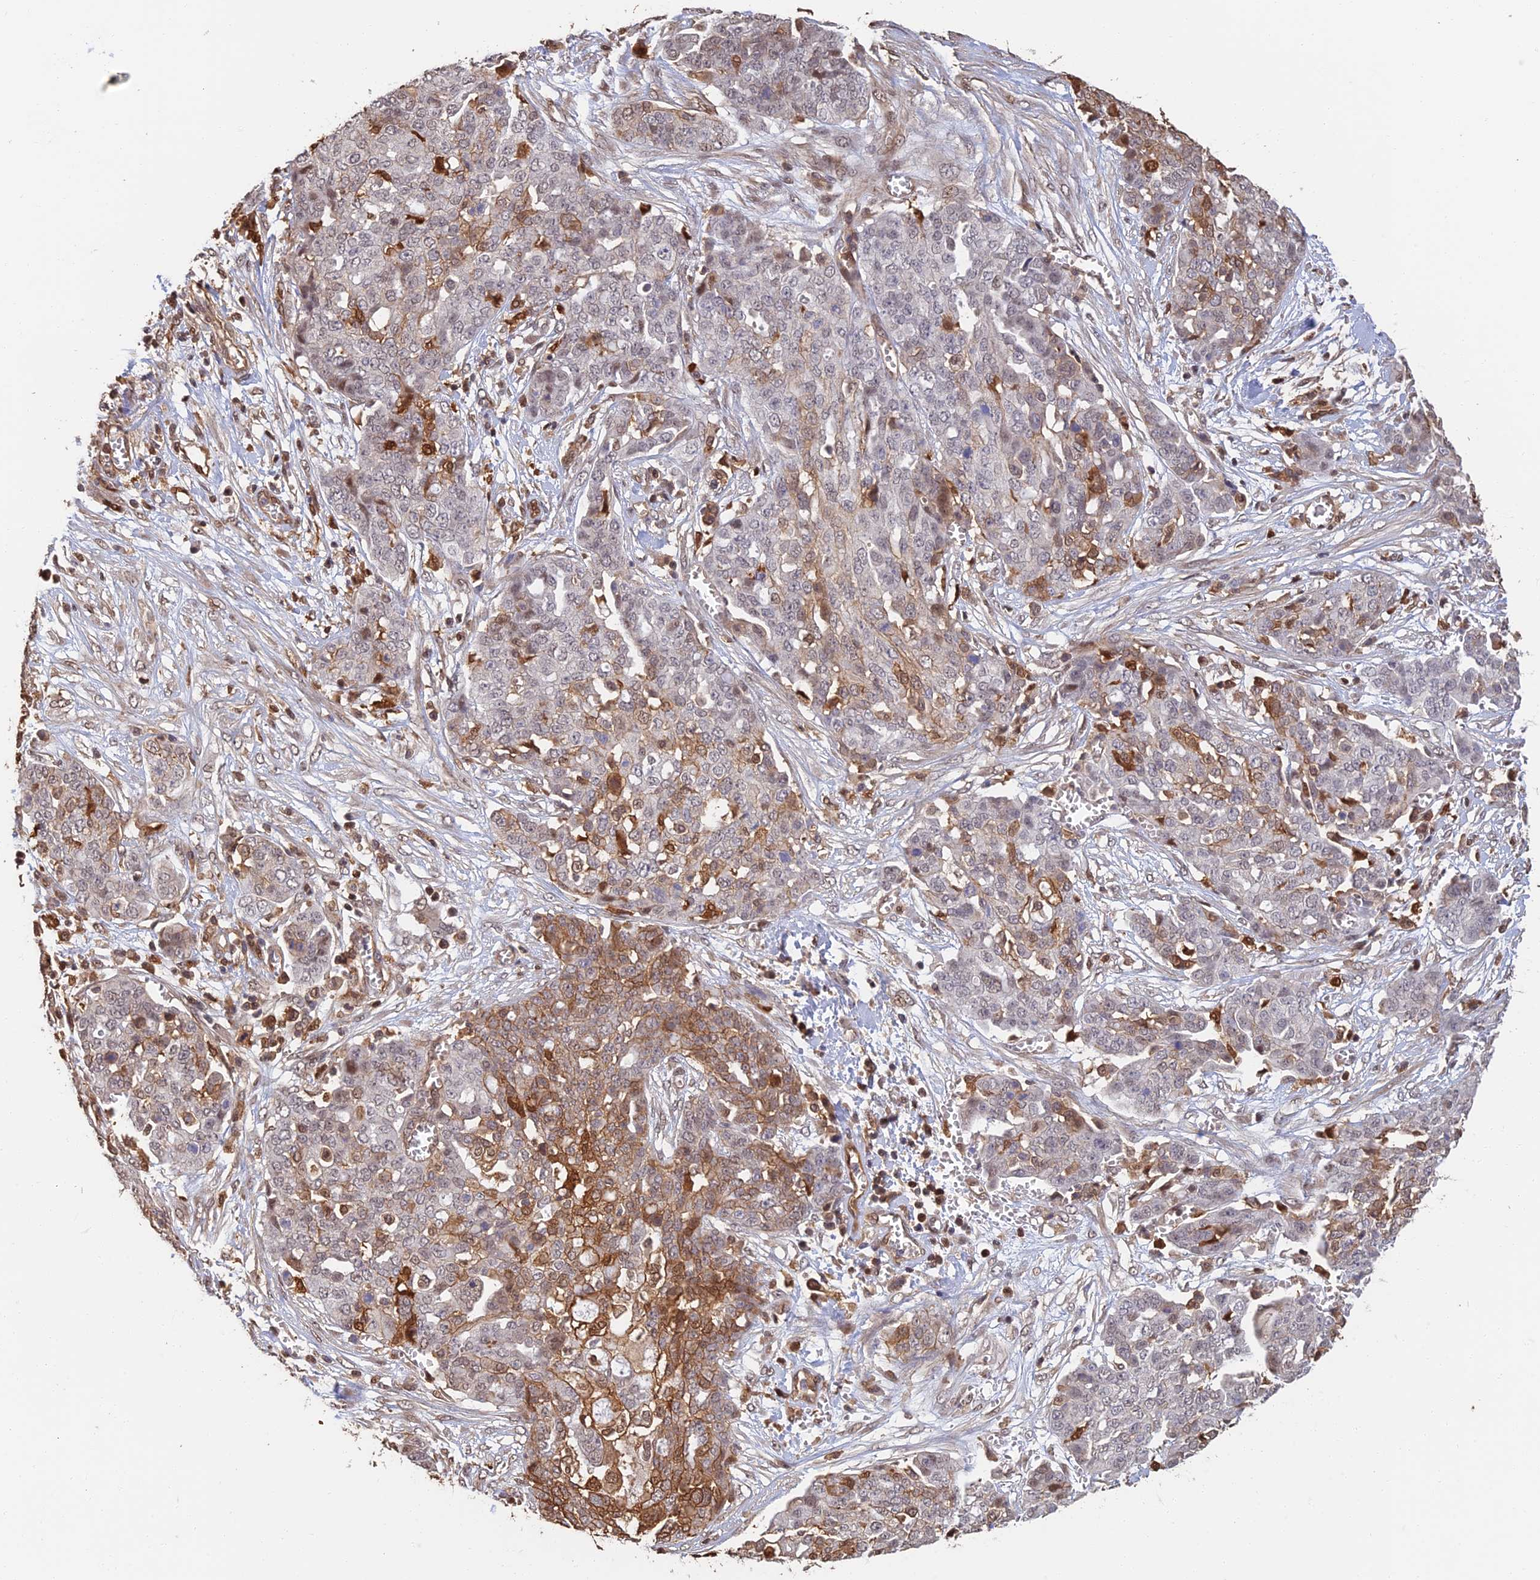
{"staining": {"intensity": "strong", "quantity": "25%-75%", "location": "cytoplasmic/membranous"}, "tissue": "ovarian cancer", "cell_type": "Tumor cells", "image_type": "cancer", "snomed": [{"axis": "morphology", "description": "Cystadenocarcinoma, serous, NOS"}, {"axis": "topography", "description": "Soft tissue"}, {"axis": "topography", "description": "Ovary"}], "caption": "IHC photomicrograph of neoplastic tissue: ovarian serous cystadenocarcinoma stained using immunohistochemistry demonstrates high levels of strong protein expression localized specifically in the cytoplasmic/membranous of tumor cells, appearing as a cytoplasmic/membranous brown color.", "gene": "LRRN3", "patient": {"sex": "female", "age": 57}}